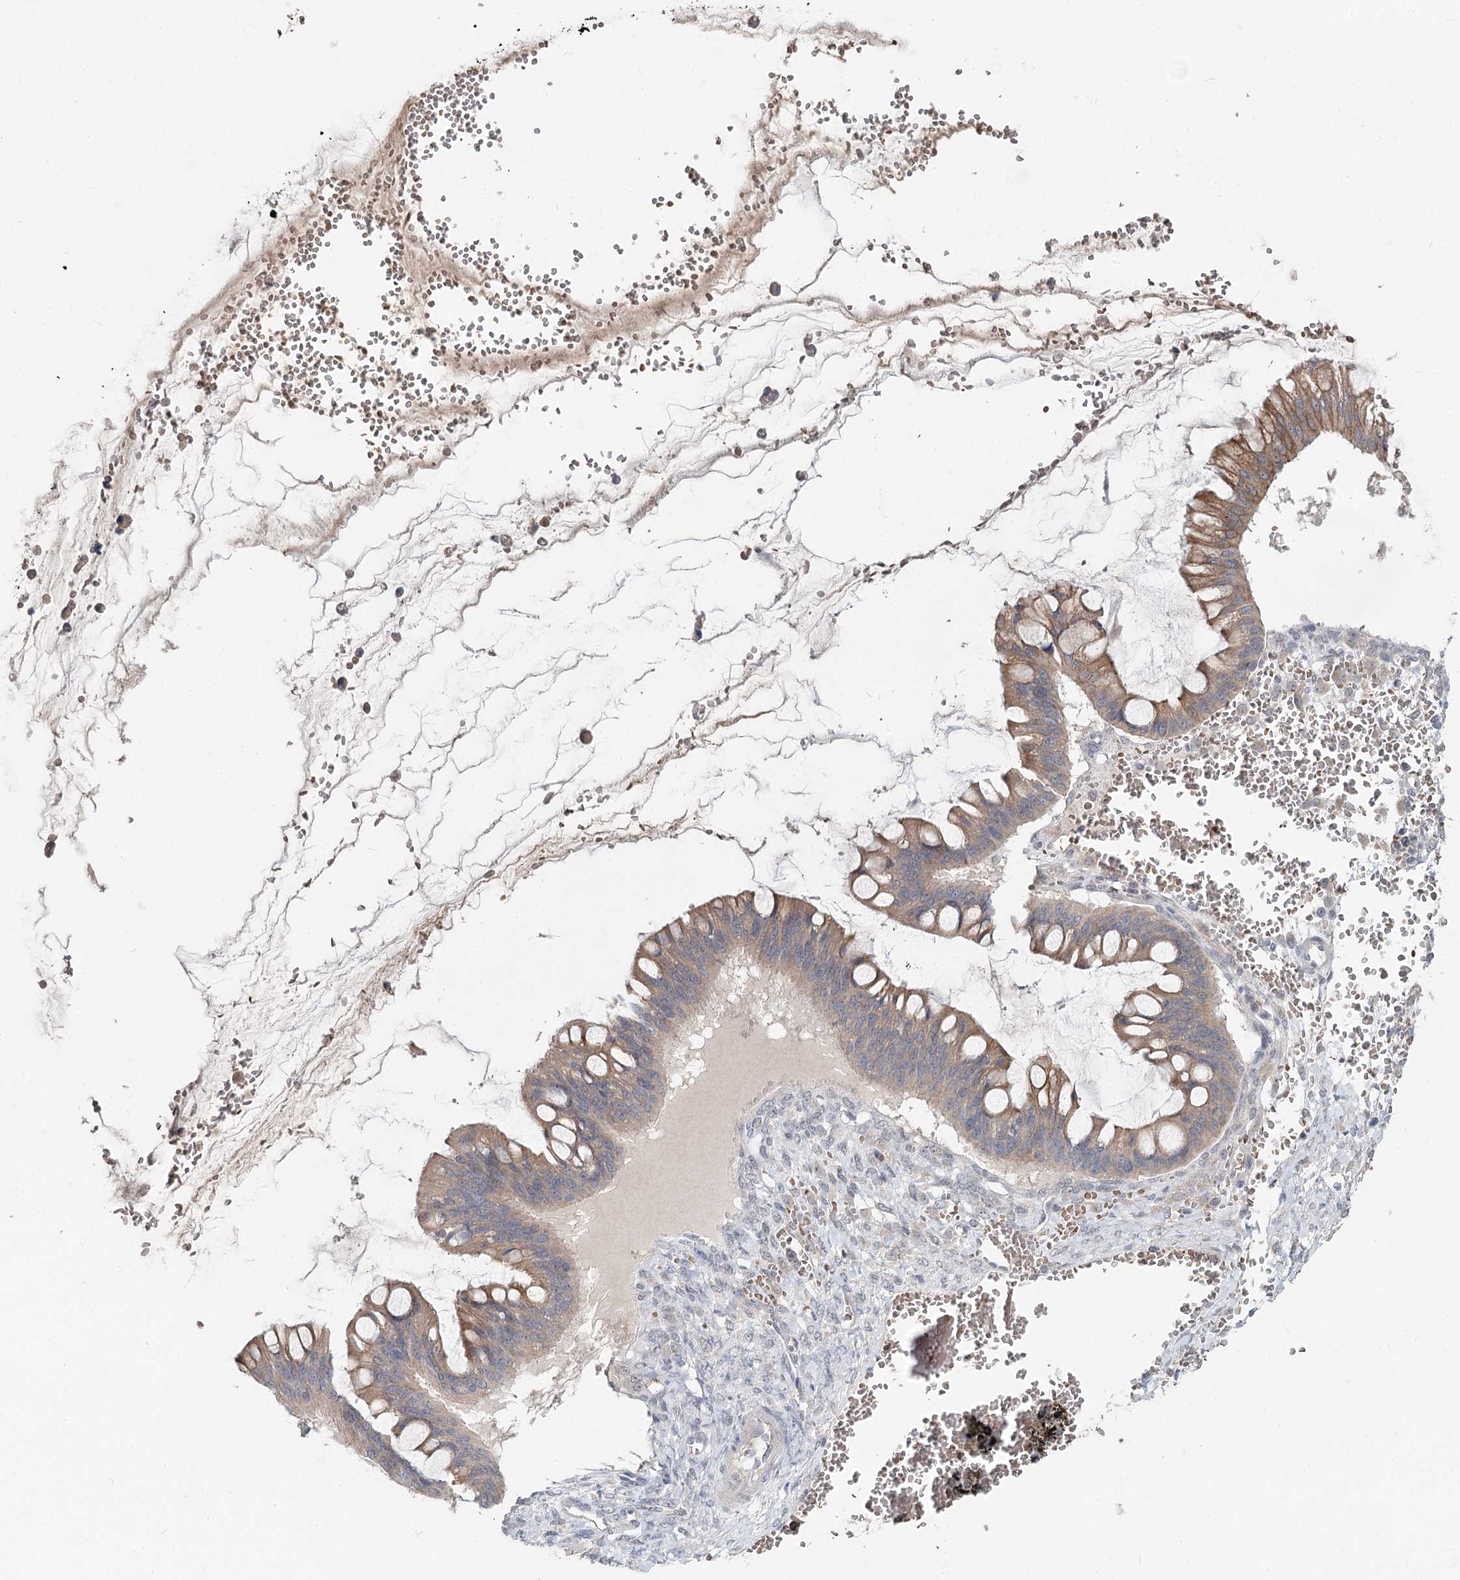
{"staining": {"intensity": "moderate", "quantity": ">75%", "location": "cytoplasmic/membranous"}, "tissue": "ovarian cancer", "cell_type": "Tumor cells", "image_type": "cancer", "snomed": [{"axis": "morphology", "description": "Cystadenocarcinoma, mucinous, NOS"}, {"axis": "topography", "description": "Ovary"}], "caption": "A brown stain labels moderate cytoplasmic/membranous positivity of a protein in human ovarian cancer tumor cells.", "gene": "FBXO7", "patient": {"sex": "female", "age": 73}}